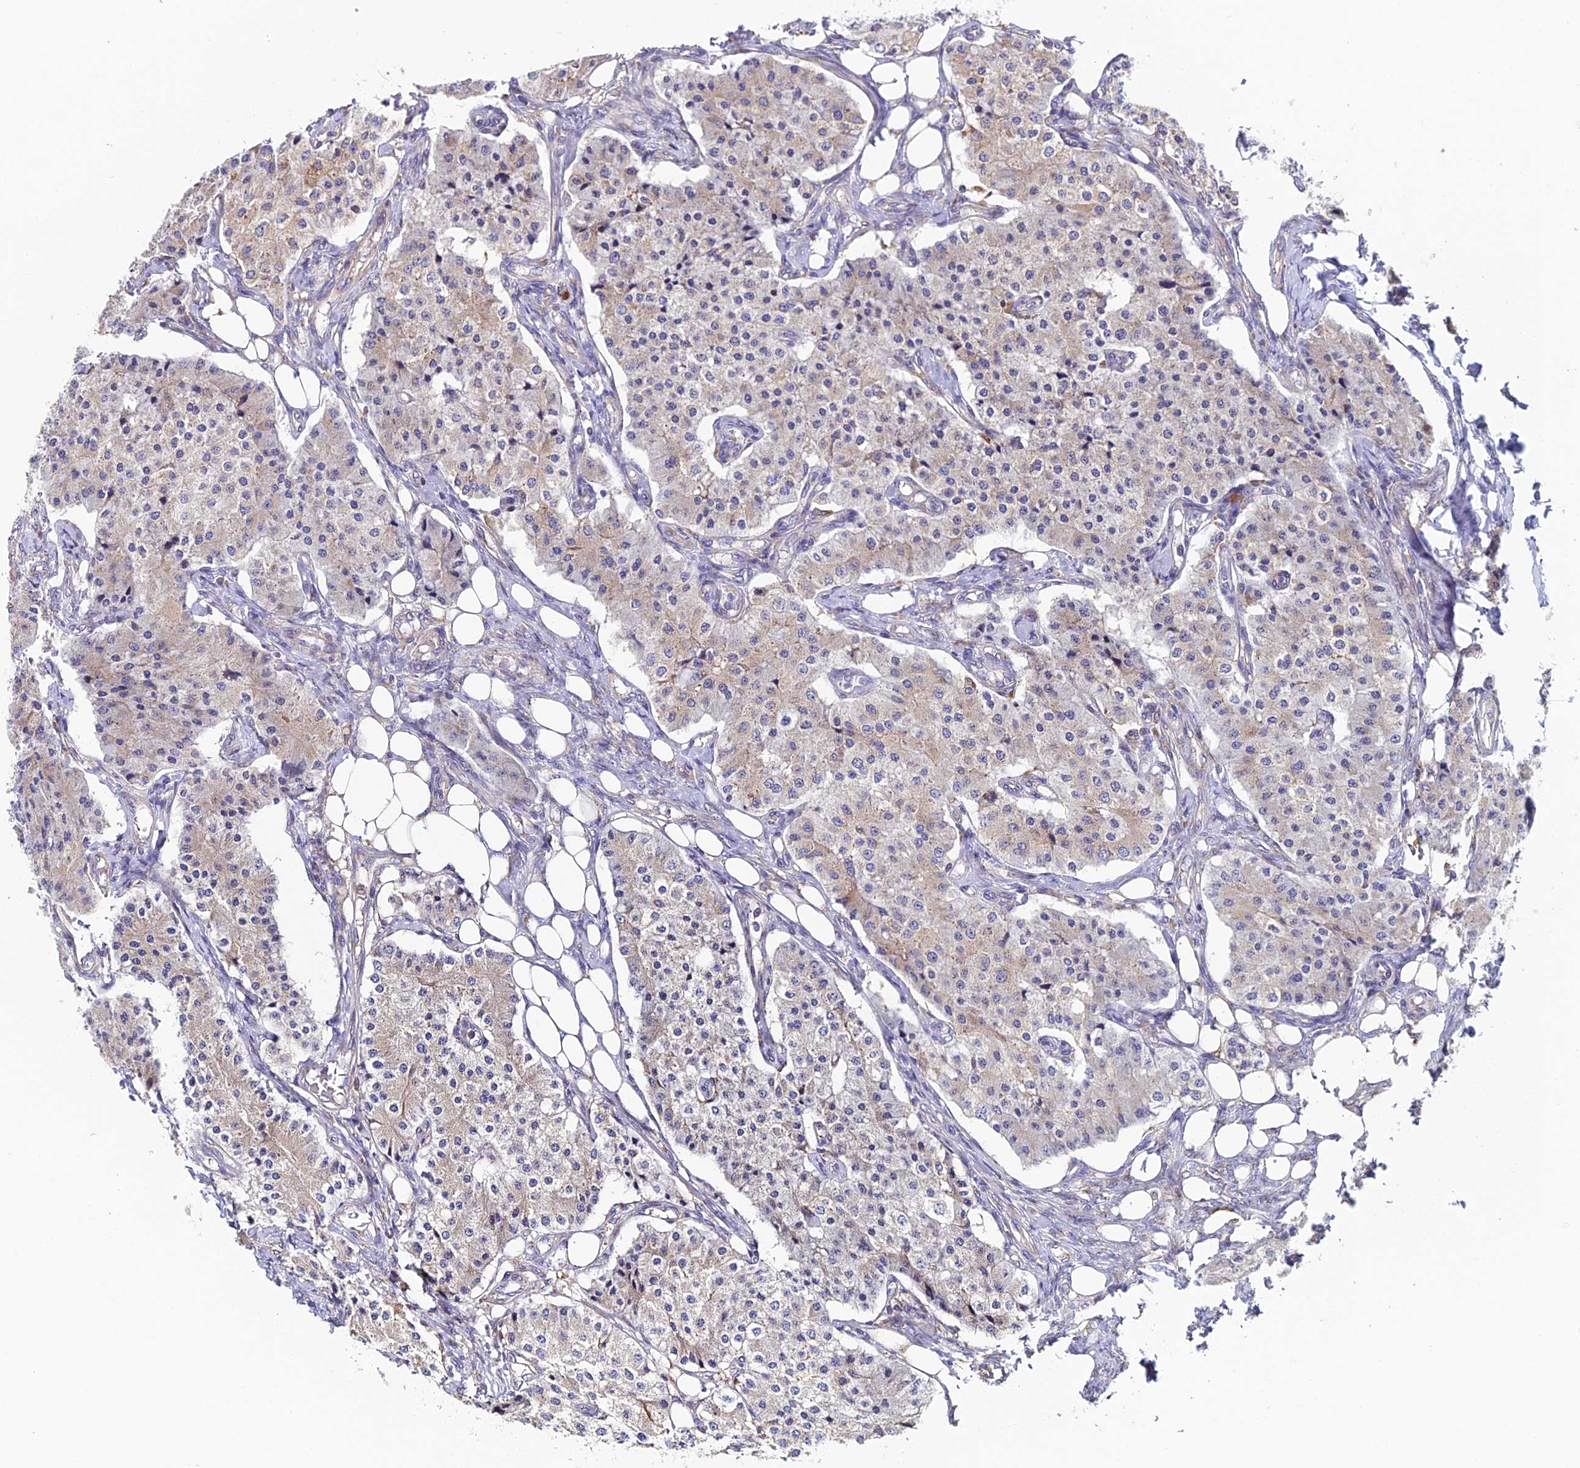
{"staining": {"intensity": "weak", "quantity": "25%-75%", "location": "cytoplasmic/membranous"}, "tissue": "carcinoid", "cell_type": "Tumor cells", "image_type": "cancer", "snomed": [{"axis": "morphology", "description": "Carcinoid, malignant, NOS"}, {"axis": "topography", "description": "Colon"}], "caption": "Carcinoid was stained to show a protein in brown. There is low levels of weak cytoplasmic/membranous expression in about 25%-75% of tumor cells.", "gene": "CLCN3", "patient": {"sex": "female", "age": 52}}